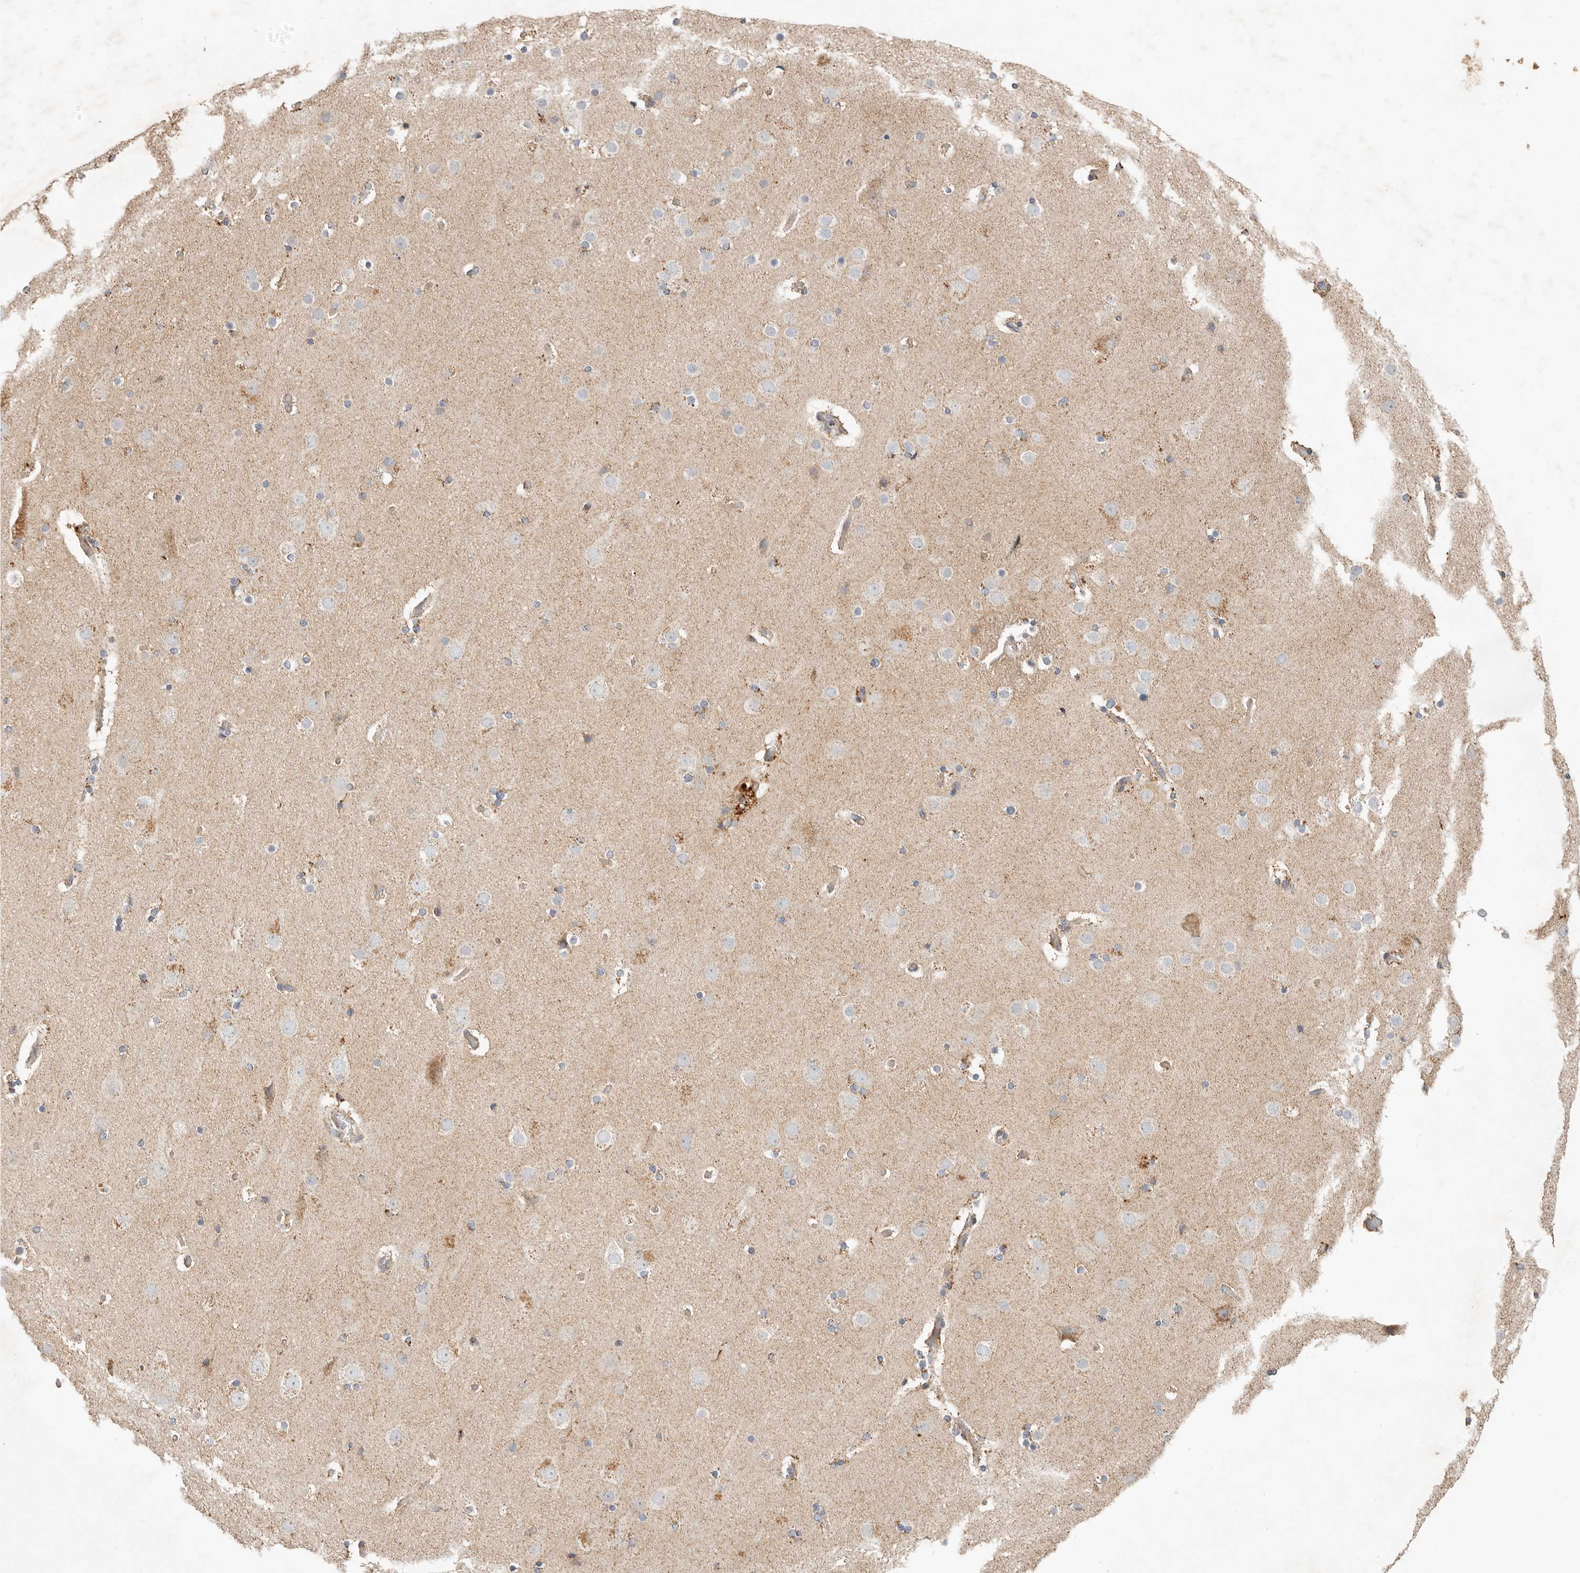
{"staining": {"intensity": "weak", "quantity": ">75%", "location": "cytoplasmic/membranous"}, "tissue": "cerebral cortex", "cell_type": "Endothelial cells", "image_type": "normal", "snomed": [{"axis": "morphology", "description": "Normal tissue, NOS"}, {"axis": "topography", "description": "Cerebral cortex"}], "caption": "IHC (DAB (3,3'-diaminobenzidine)) staining of unremarkable cerebral cortex shows weak cytoplasmic/membranous protein expression in about >75% of endothelial cells. Immunohistochemistry stains the protein in brown and the nuclei are stained blue.", "gene": "ARHGEF10L", "patient": {"sex": "male", "age": 57}}